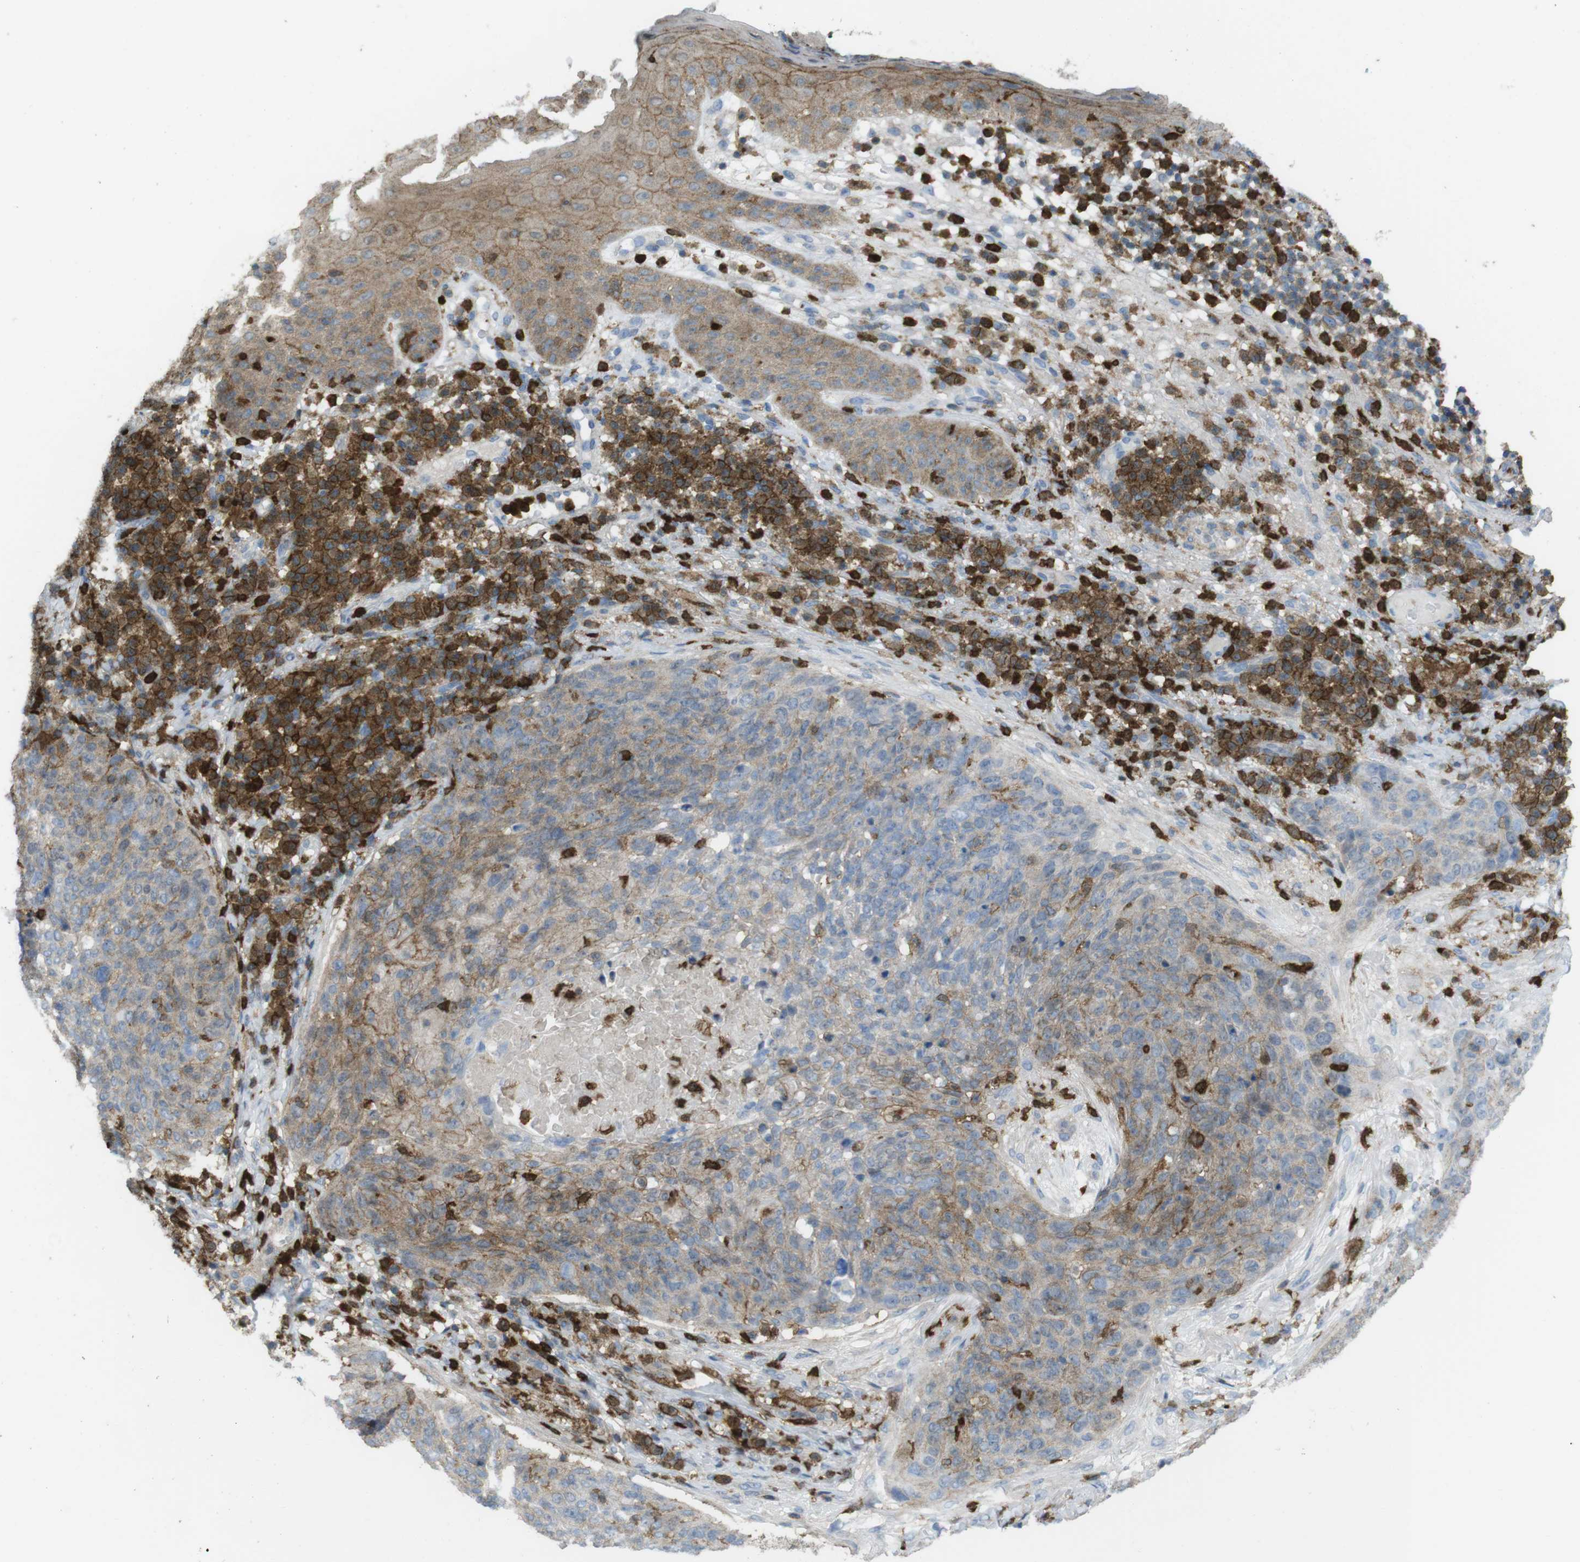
{"staining": {"intensity": "moderate", "quantity": "25%-75%", "location": "cytoplasmic/membranous"}, "tissue": "skin cancer", "cell_type": "Tumor cells", "image_type": "cancer", "snomed": [{"axis": "morphology", "description": "Squamous cell carcinoma in situ, NOS"}, {"axis": "morphology", "description": "Squamous cell carcinoma, NOS"}, {"axis": "topography", "description": "Skin"}], "caption": "This histopathology image exhibits skin cancer (squamous cell carcinoma in situ) stained with immunohistochemistry (IHC) to label a protein in brown. The cytoplasmic/membranous of tumor cells show moderate positivity for the protein. Nuclei are counter-stained blue.", "gene": "PRKCD", "patient": {"sex": "male", "age": 93}}